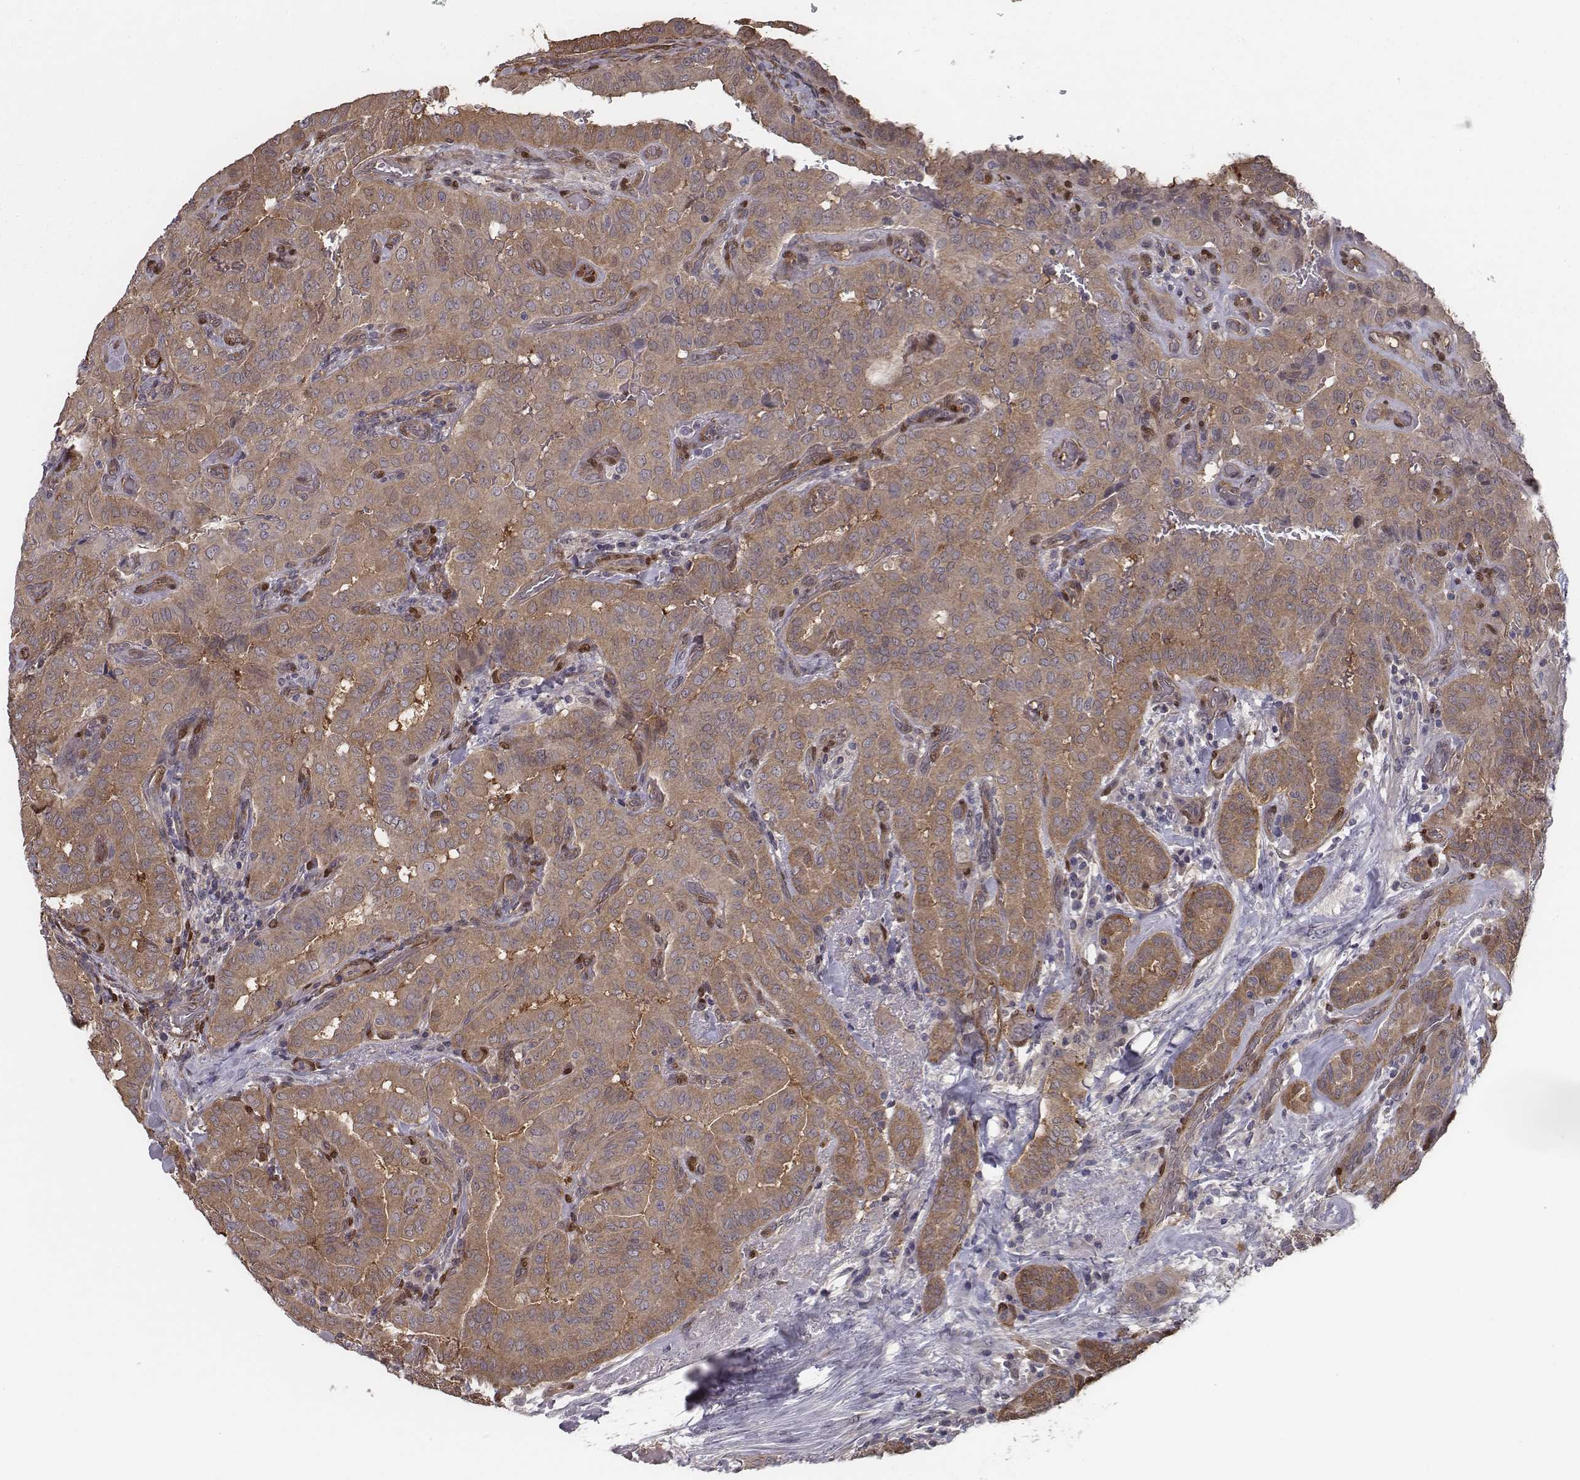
{"staining": {"intensity": "moderate", "quantity": ">75%", "location": "cytoplasmic/membranous"}, "tissue": "thyroid cancer", "cell_type": "Tumor cells", "image_type": "cancer", "snomed": [{"axis": "morphology", "description": "Papillary adenocarcinoma, NOS"}, {"axis": "morphology", "description": "Papillary adenoma metastatic"}, {"axis": "topography", "description": "Thyroid gland"}], "caption": "Thyroid cancer (papillary adenocarcinoma) stained with a brown dye exhibits moderate cytoplasmic/membranous positive staining in about >75% of tumor cells.", "gene": "ISYNA1", "patient": {"sex": "female", "age": 50}}